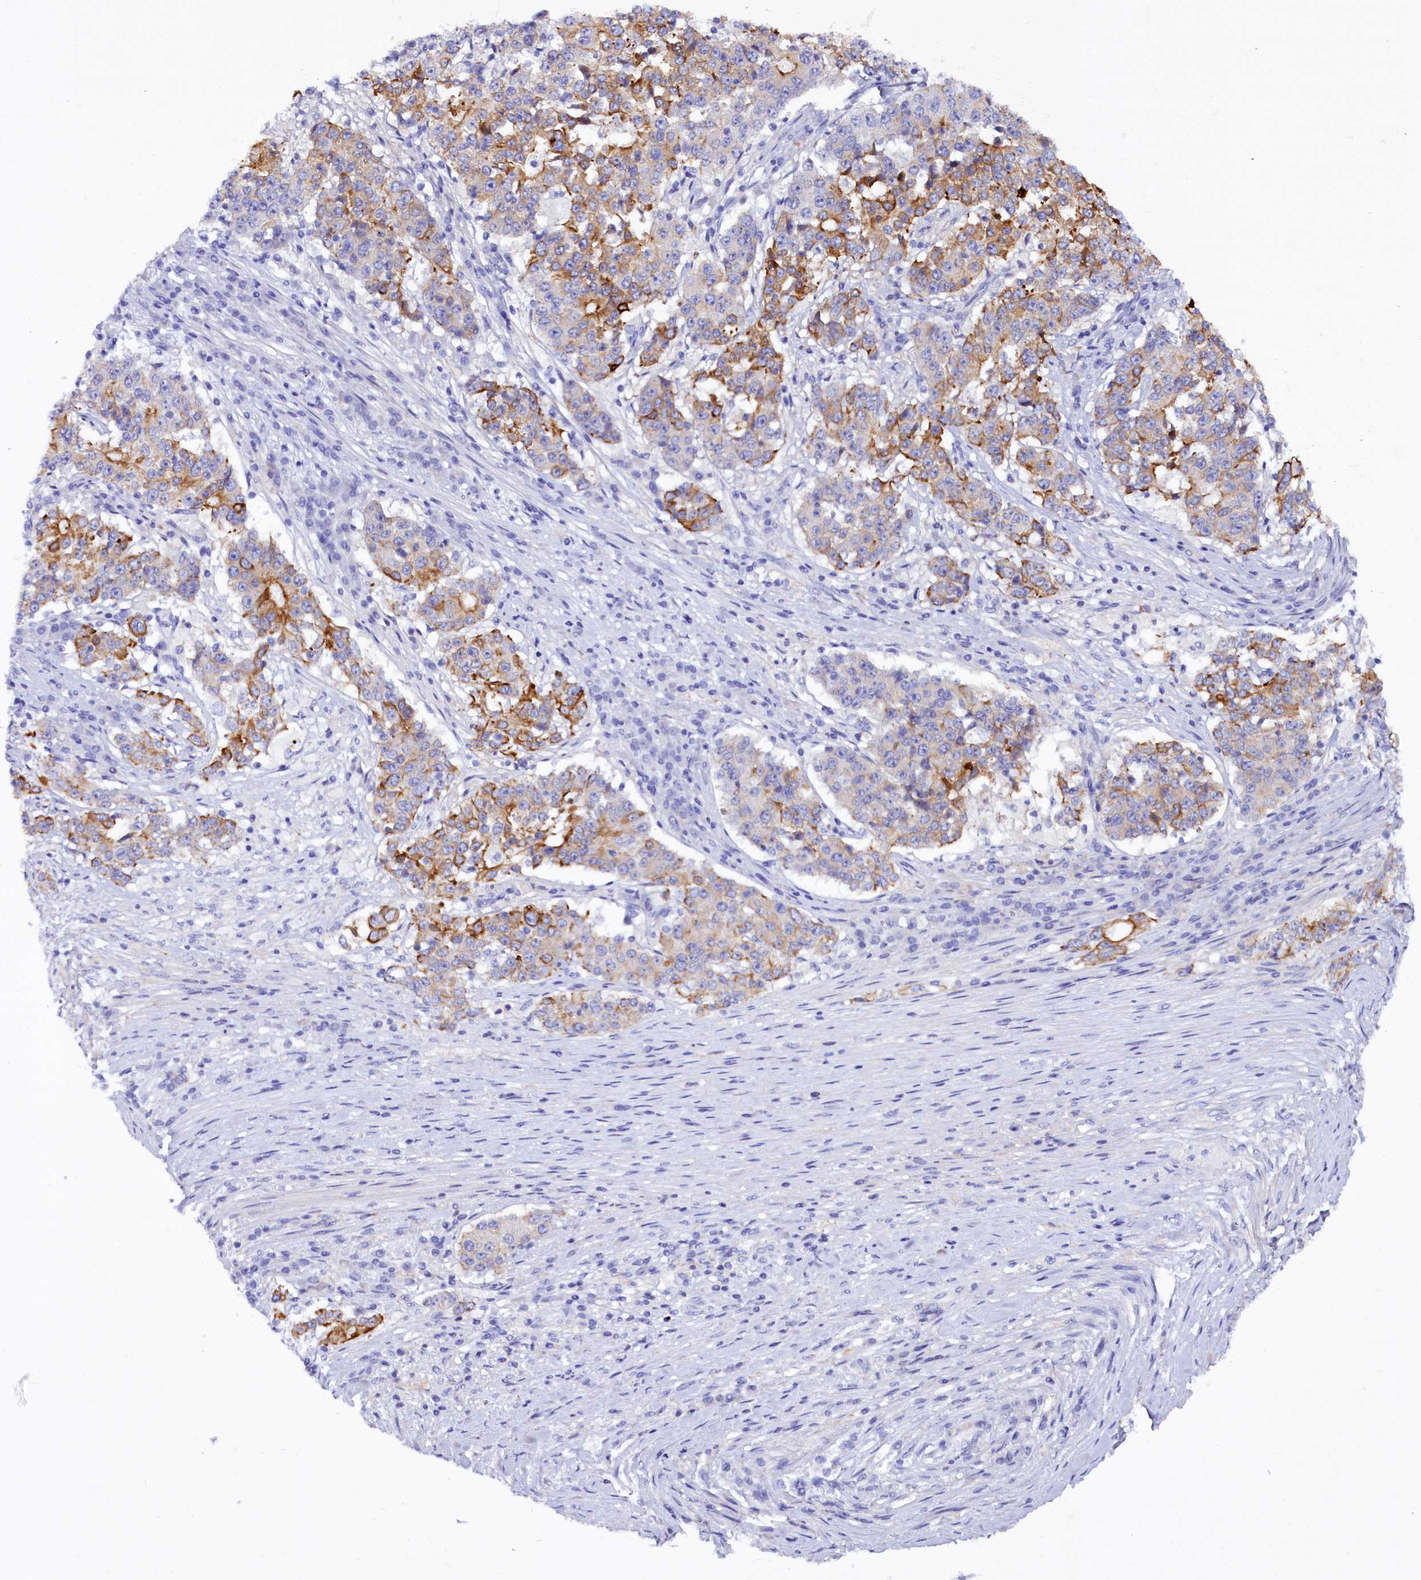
{"staining": {"intensity": "moderate", "quantity": ">75%", "location": "cytoplasmic/membranous"}, "tissue": "stomach cancer", "cell_type": "Tumor cells", "image_type": "cancer", "snomed": [{"axis": "morphology", "description": "Adenocarcinoma, NOS"}, {"axis": "topography", "description": "Stomach"}], "caption": "Immunohistochemical staining of stomach cancer (adenocarcinoma) demonstrates medium levels of moderate cytoplasmic/membranous positivity in about >75% of tumor cells. (brown staining indicates protein expression, while blue staining denotes nuclei).", "gene": "FAAP20", "patient": {"sex": "male", "age": 59}}